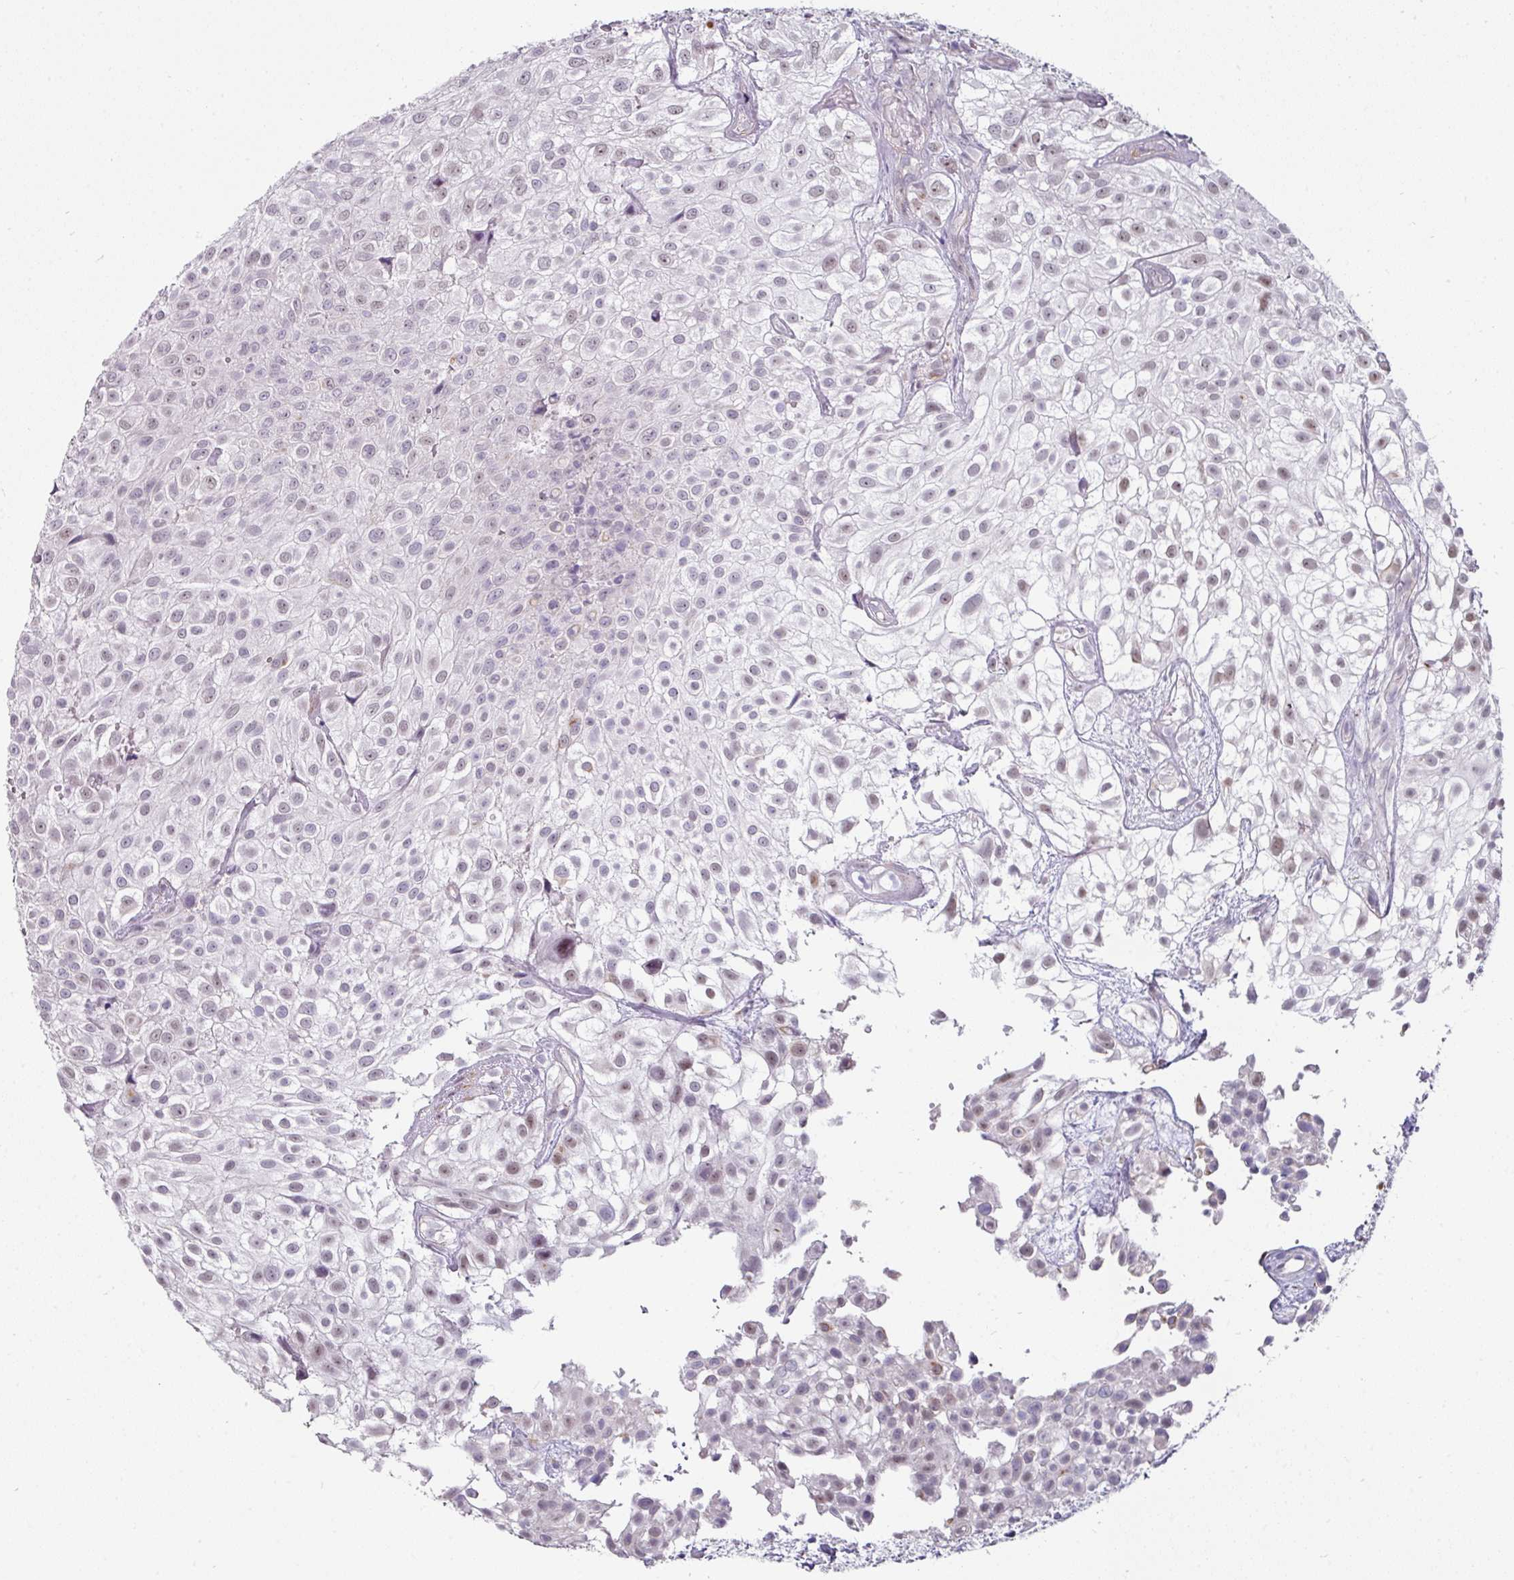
{"staining": {"intensity": "weak", "quantity": "<25%", "location": "nuclear"}, "tissue": "urothelial cancer", "cell_type": "Tumor cells", "image_type": "cancer", "snomed": [{"axis": "morphology", "description": "Urothelial carcinoma, High grade"}, {"axis": "topography", "description": "Urinary bladder"}], "caption": "DAB immunohistochemical staining of human urothelial carcinoma (high-grade) displays no significant staining in tumor cells.", "gene": "EYA3", "patient": {"sex": "male", "age": 56}}